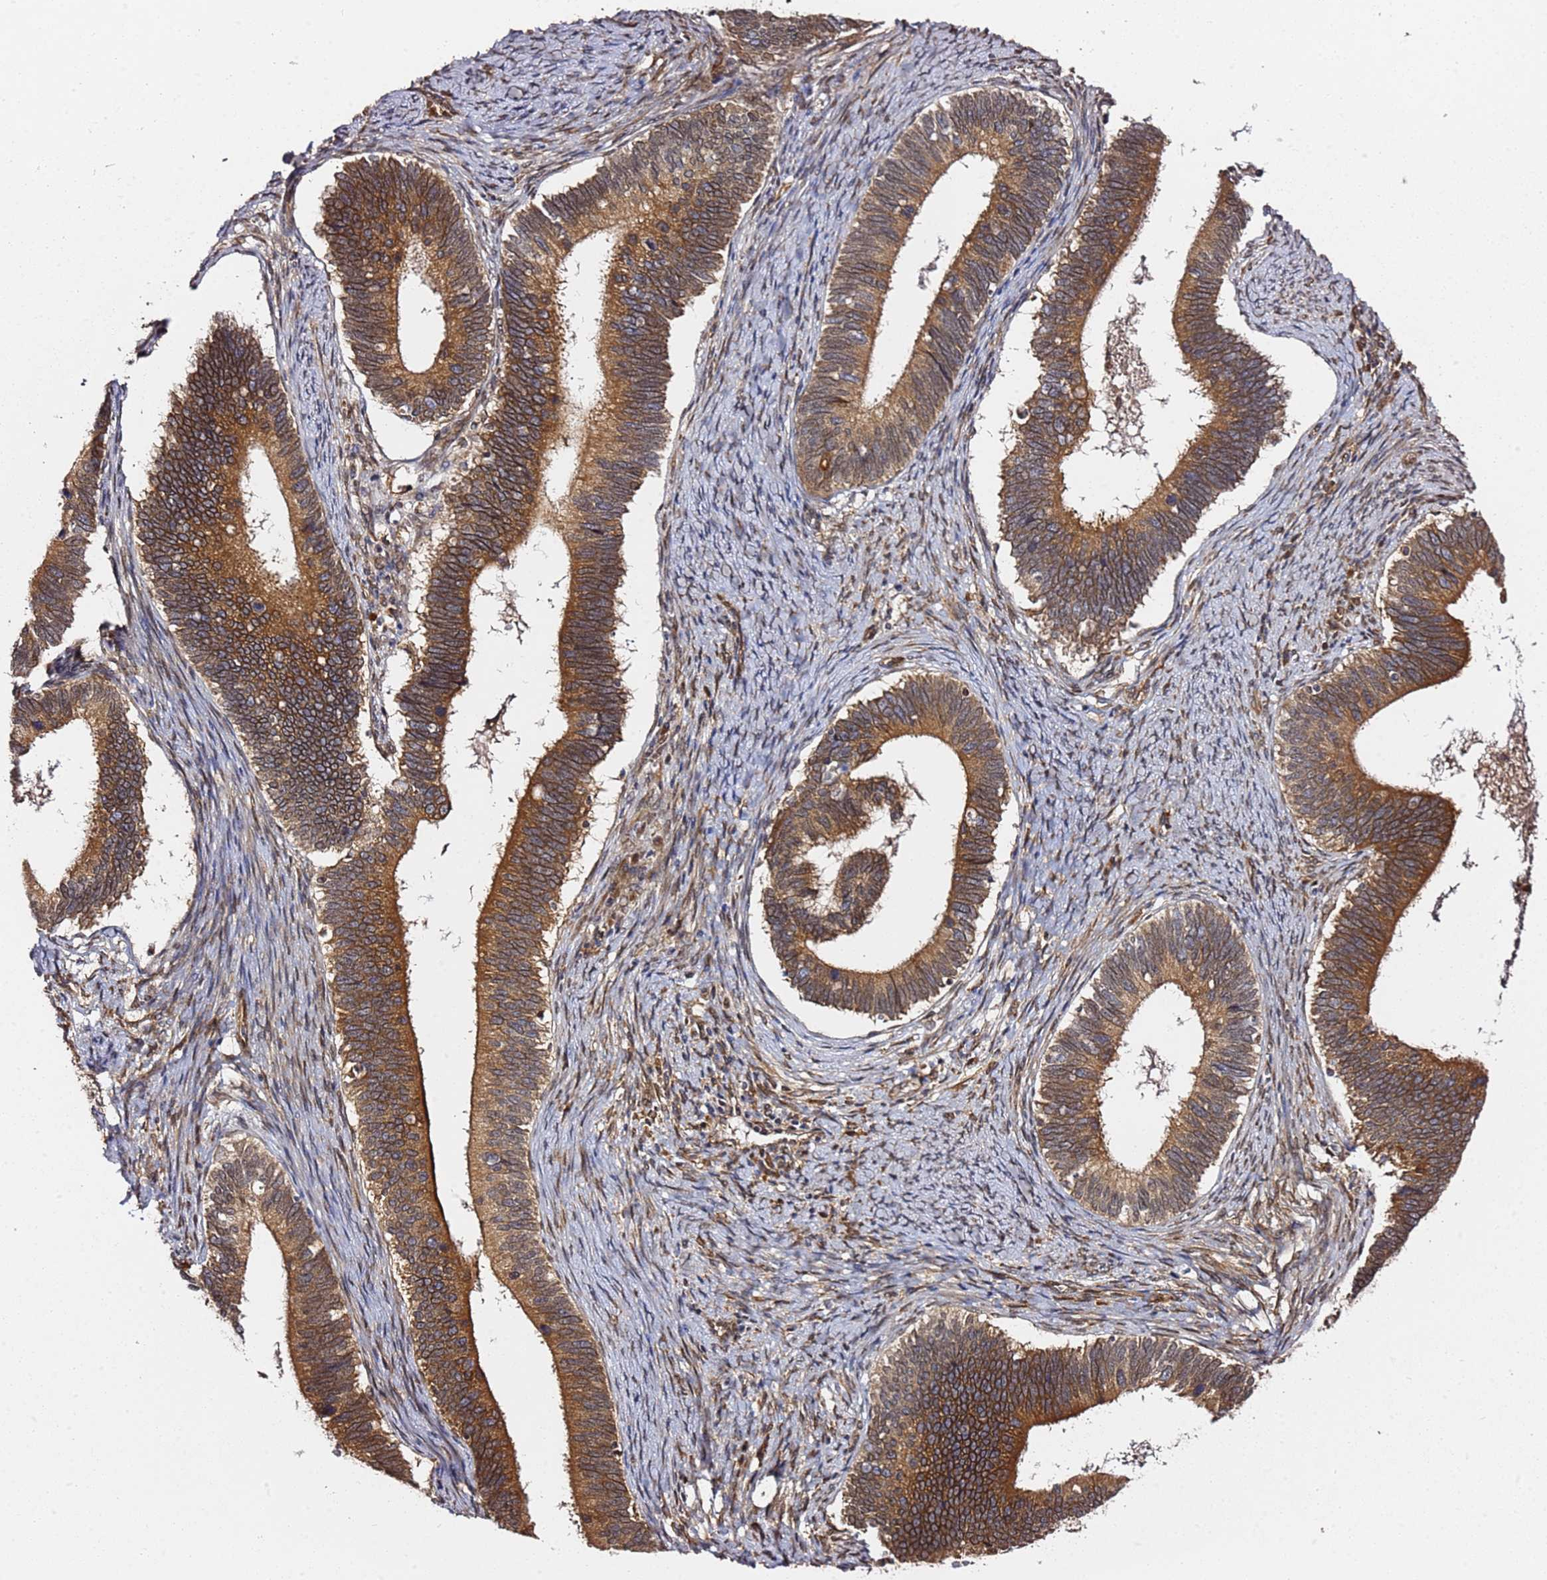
{"staining": {"intensity": "strong", "quantity": ">75%", "location": "cytoplasmic/membranous"}, "tissue": "cervical cancer", "cell_type": "Tumor cells", "image_type": "cancer", "snomed": [{"axis": "morphology", "description": "Adenocarcinoma, NOS"}, {"axis": "topography", "description": "Cervix"}], "caption": "Immunohistochemical staining of human cervical cancer reveals strong cytoplasmic/membranous protein expression in approximately >75% of tumor cells.", "gene": "PRKAB2", "patient": {"sex": "female", "age": 42}}